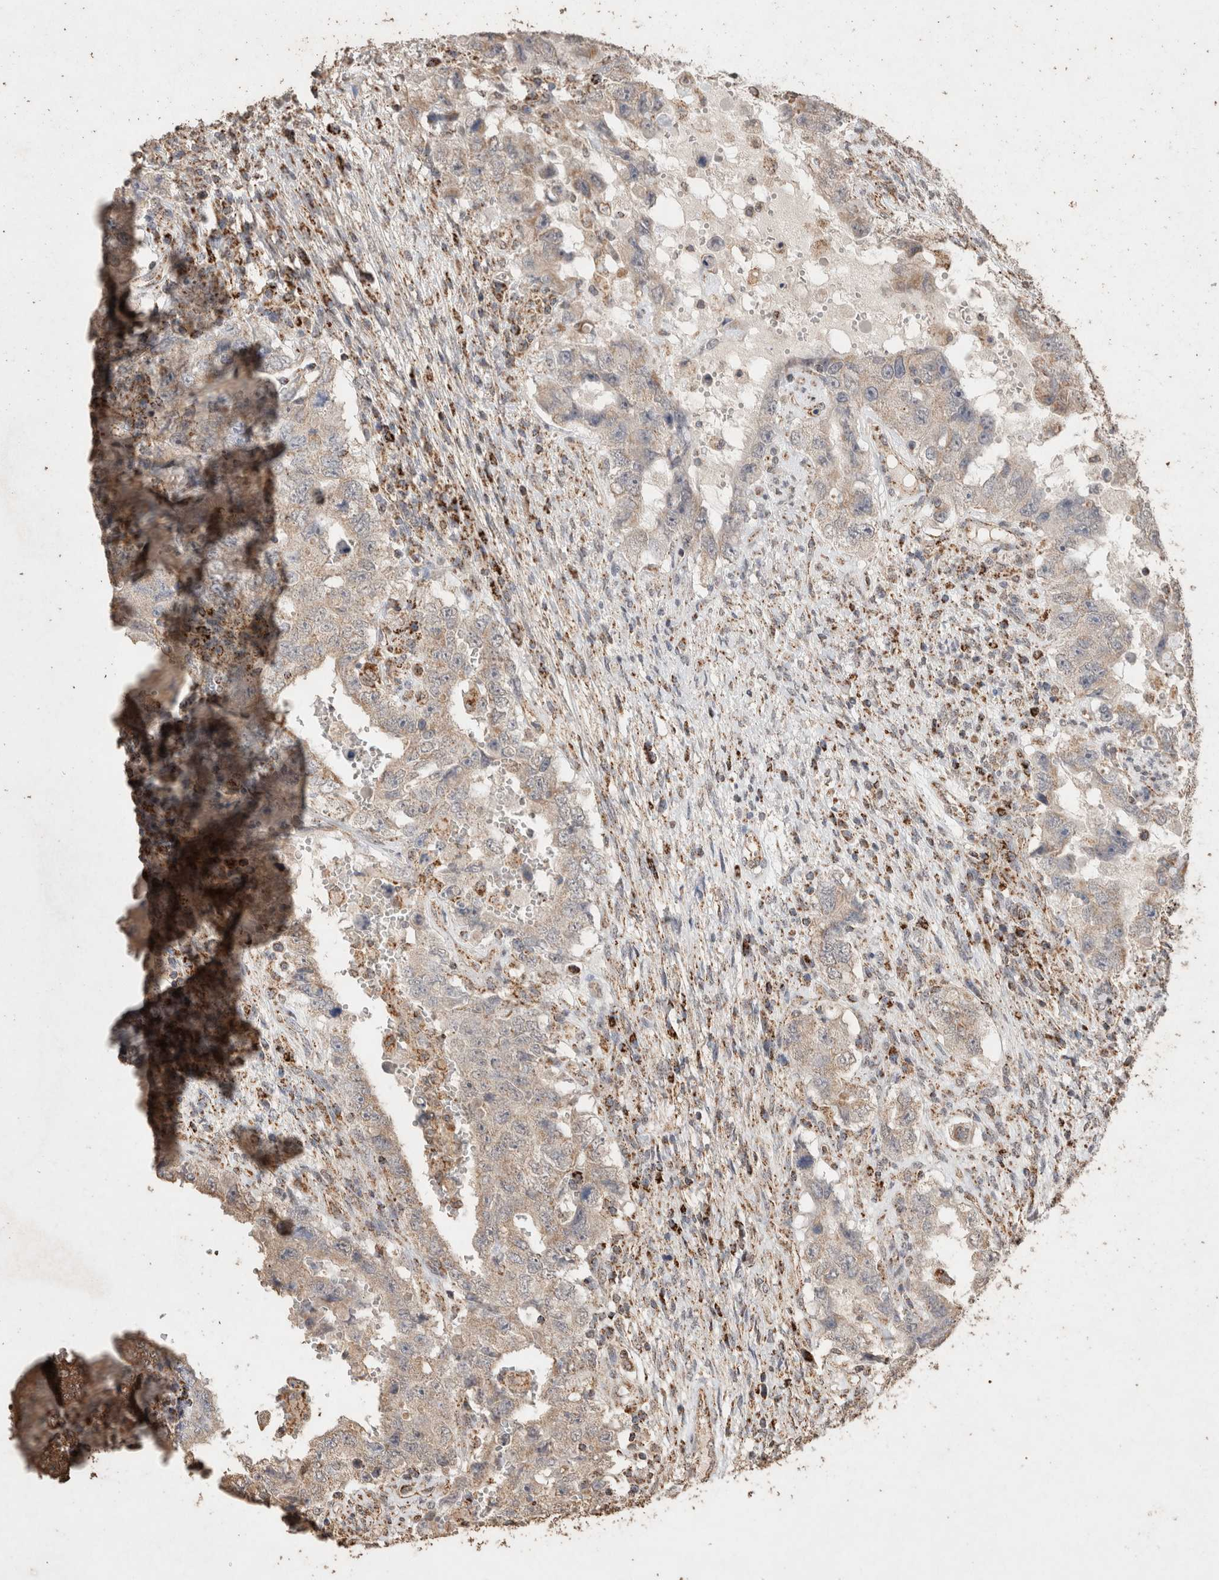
{"staining": {"intensity": "weak", "quantity": "25%-75%", "location": "cytoplasmic/membranous"}, "tissue": "testis cancer", "cell_type": "Tumor cells", "image_type": "cancer", "snomed": [{"axis": "morphology", "description": "Carcinoma, Embryonal, NOS"}, {"axis": "topography", "description": "Testis"}], "caption": "This image exhibits testis cancer (embryonal carcinoma) stained with IHC to label a protein in brown. The cytoplasmic/membranous of tumor cells show weak positivity for the protein. Nuclei are counter-stained blue.", "gene": "ACADM", "patient": {"sex": "male", "age": 26}}